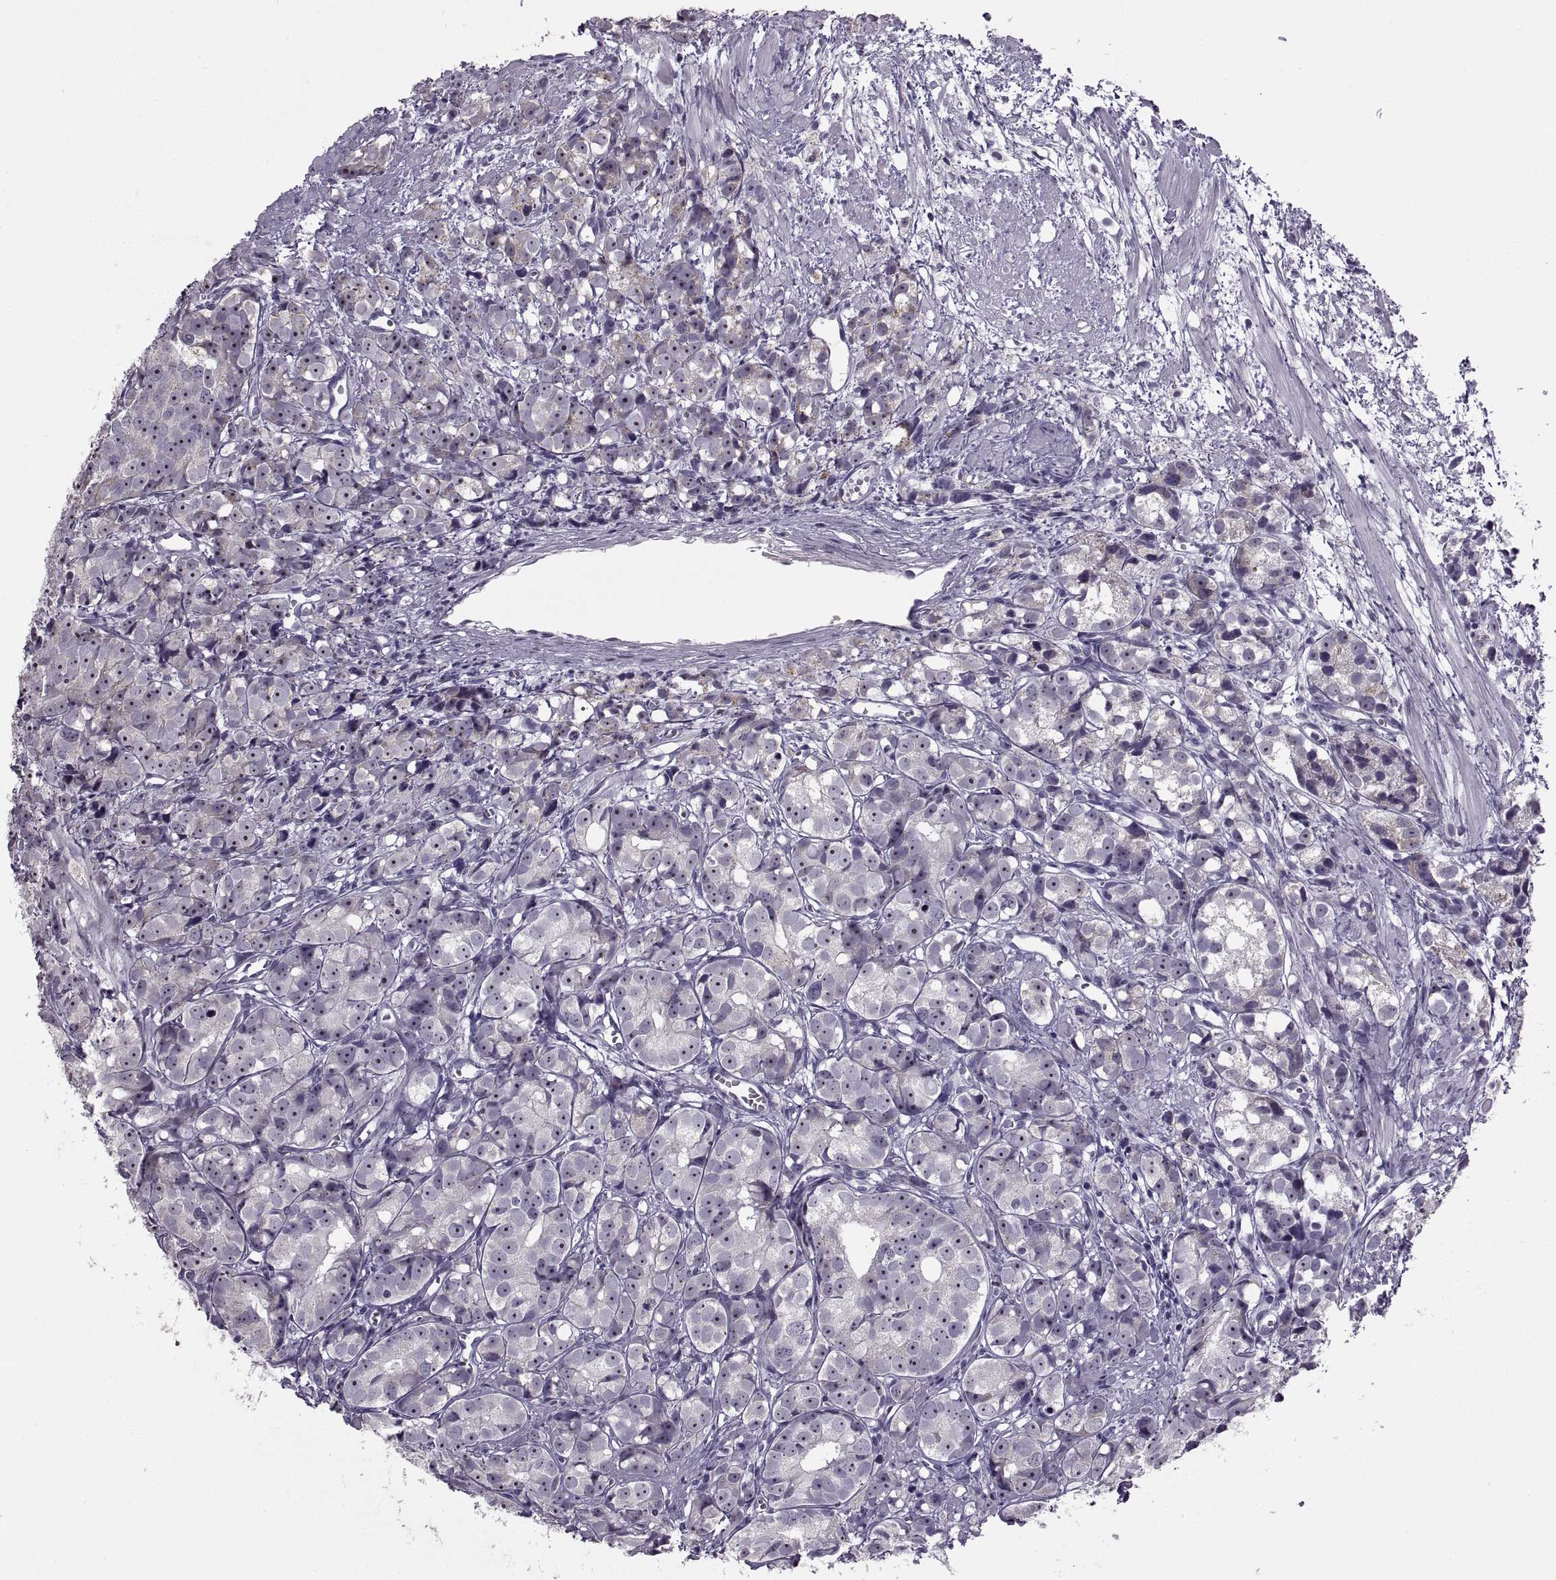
{"staining": {"intensity": "moderate", "quantity": "<25%", "location": "cytoplasmic/membranous,nuclear"}, "tissue": "prostate cancer", "cell_type": "Tumor cells", "image_type": "cancer", "snomed": [{"axis": "morphology", "description": "Adenocarcinoma, High grade"}, {"axis": "topography", "description": "Prostate"}], "caption": "The image reveals staining of prostate cancer, revealing moderate cytoplasmic/membranous and nuclear protein positivity (brown color) within tumor cells. Immunohistochemistry stains the protein in brown and the nuclei are stained blue.", "gene": "ASIC2", "patient": {"sex": "male", "age": 77}}